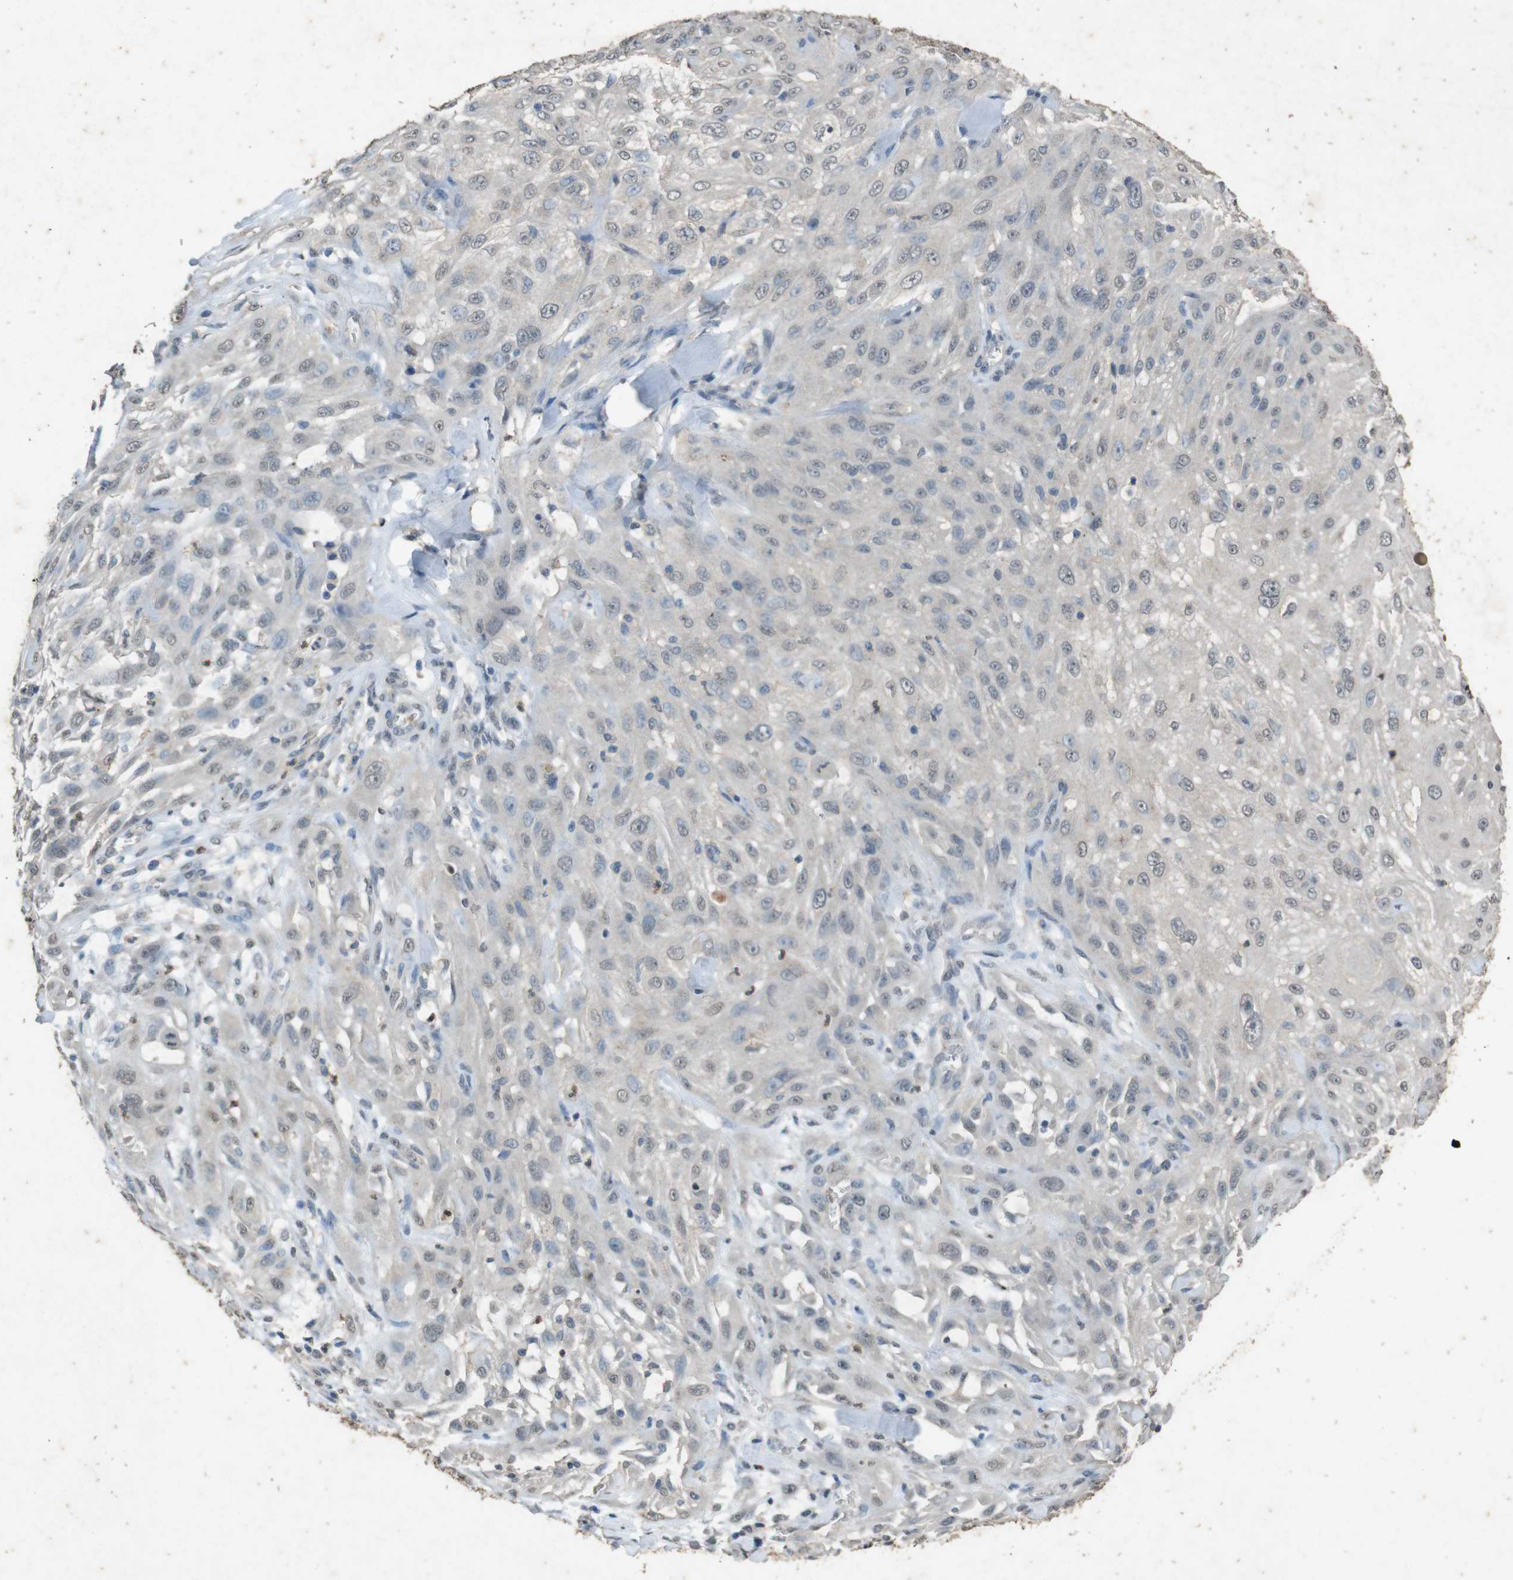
{"staining": {"intensity": "negative", "quantity": "none", "location": "none"}, "tissue": "skin cancer", "cell_type": "Tumor cells", "image_type": "cancer", "snomed": [{"axis": "morphology", "description": "Squamous cell carcinoma, NOS"}, {"axis": "topography", "description": "Skin"}], "caption": "Immunohistochemistry histopathology image of neoplastic tissue: human squamous cell carcinoma (skin) stained with DAB demonstrates no significant protein positivity in tumor cells. (Brightfield microscopy of DAB (3,3'-diaminobenzidine) immunohistochemistry (IHC) at high magnification).", "gene": "STBD1", "patient": {"sex": "male", "age": 75}}